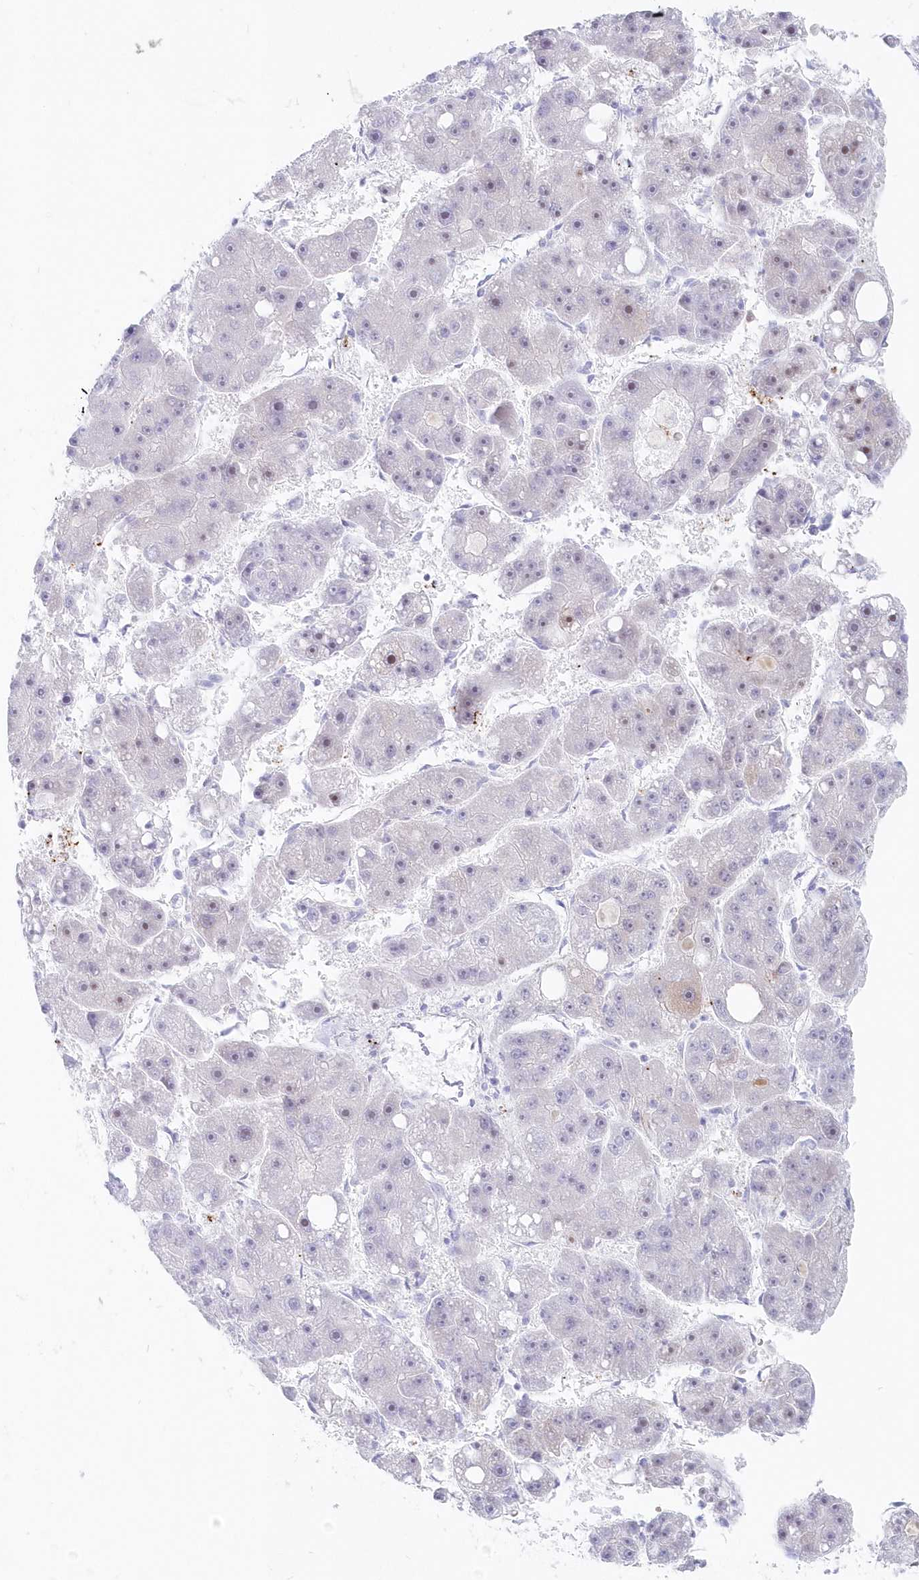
{"staining": {"intensity": "negative", "quantity": "none", "location": "none"}, "tissue": "liver cancer", "cell_type": "Tumor cells", "image_type": "cancer", "snomed": [{"axis": "morphology", "description": "Carcinoma, Hepatocellular, NOS"}, {"axis": "topography", "description": "Liver"}], "caption": "IHC of liver hepatocellular carcinoma reveals no staining in tumor cells.", "gene": "CSNK1G2", "patient": {"sex": "female", "age": 61}}